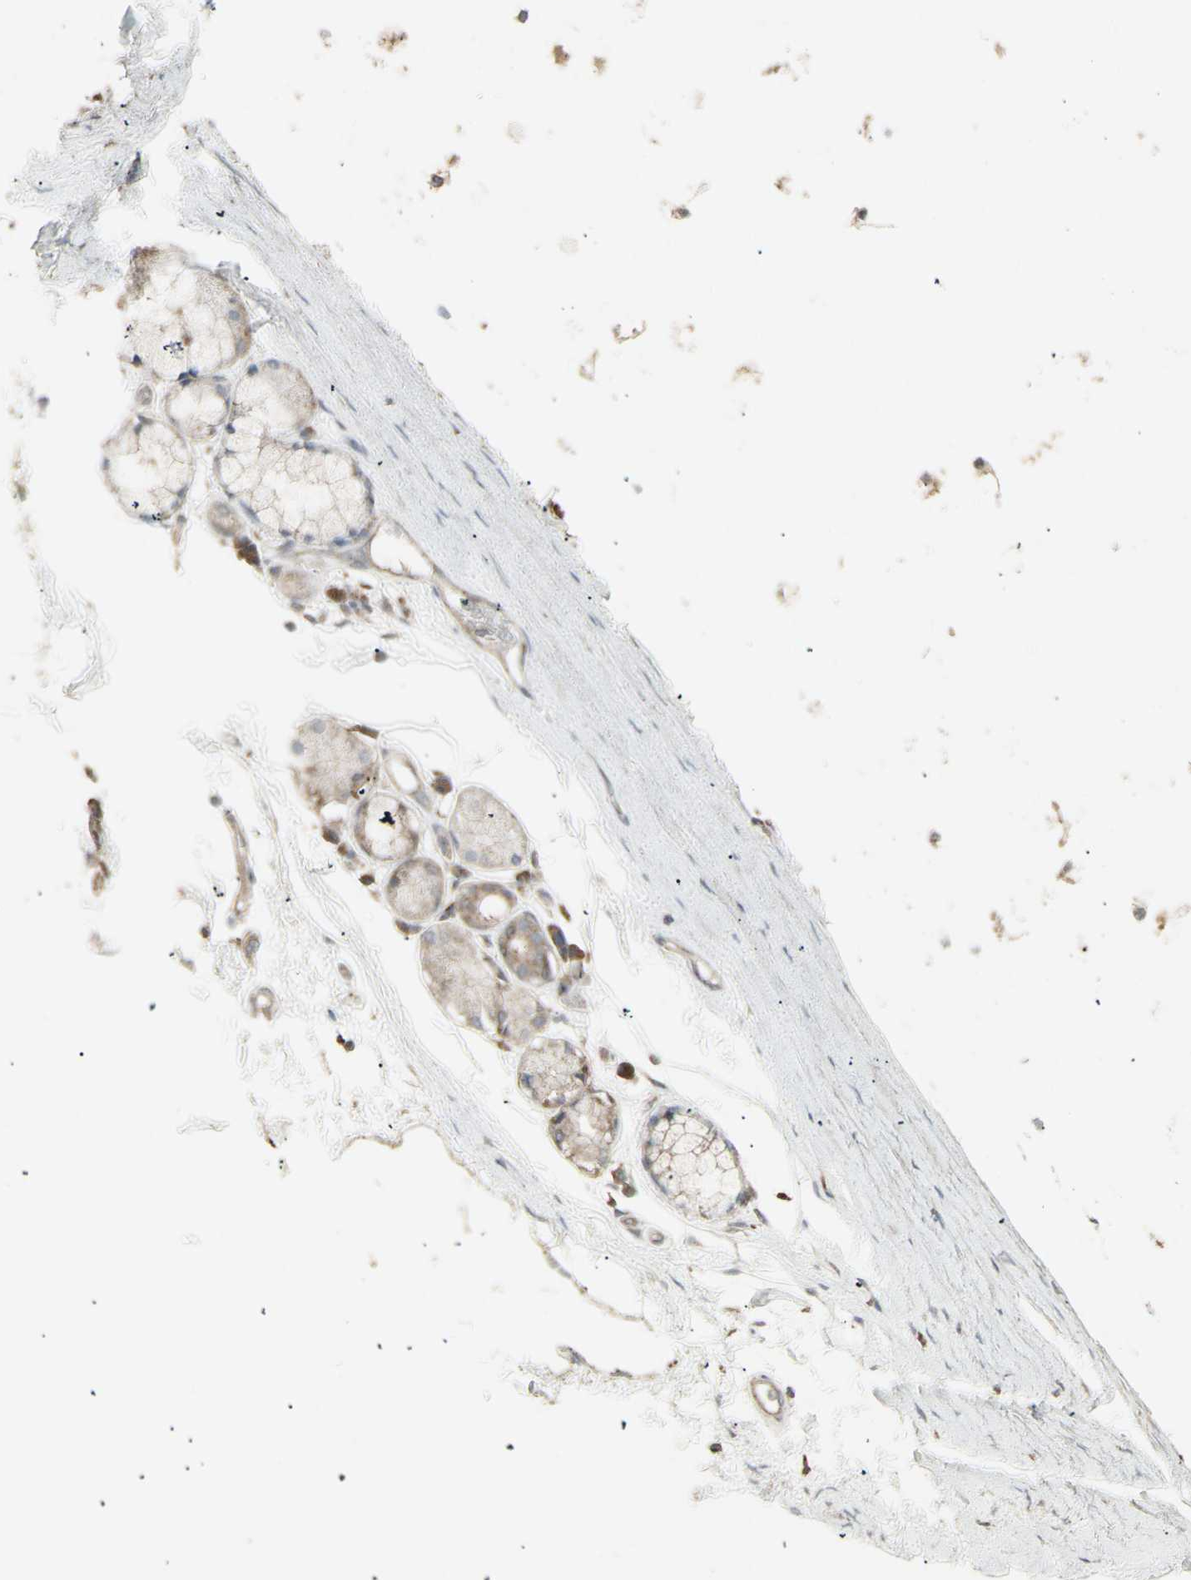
{"staining": {"intensity": "moderate", "quantity": ">75%", "location": "cytoplasmic/membranous"}, "tissue": "adipose tissue", "cell_type": "Adipocytes", "image_type": "normal", "snomed": [{"axis": "morphology", "description": "Normal tissue, NOS"}, {"axis": "topography", "description": "Bronchus"}], "caption": "Immunohistochemistry (IHC) of unremarkable adipose tissue exhibits medium levels of moderate cytoplasmic/membranous positivity in approximately >75% of adipocytes.", "gene": "RNASEL", "patient": {"sex": "female", "age": 73}}